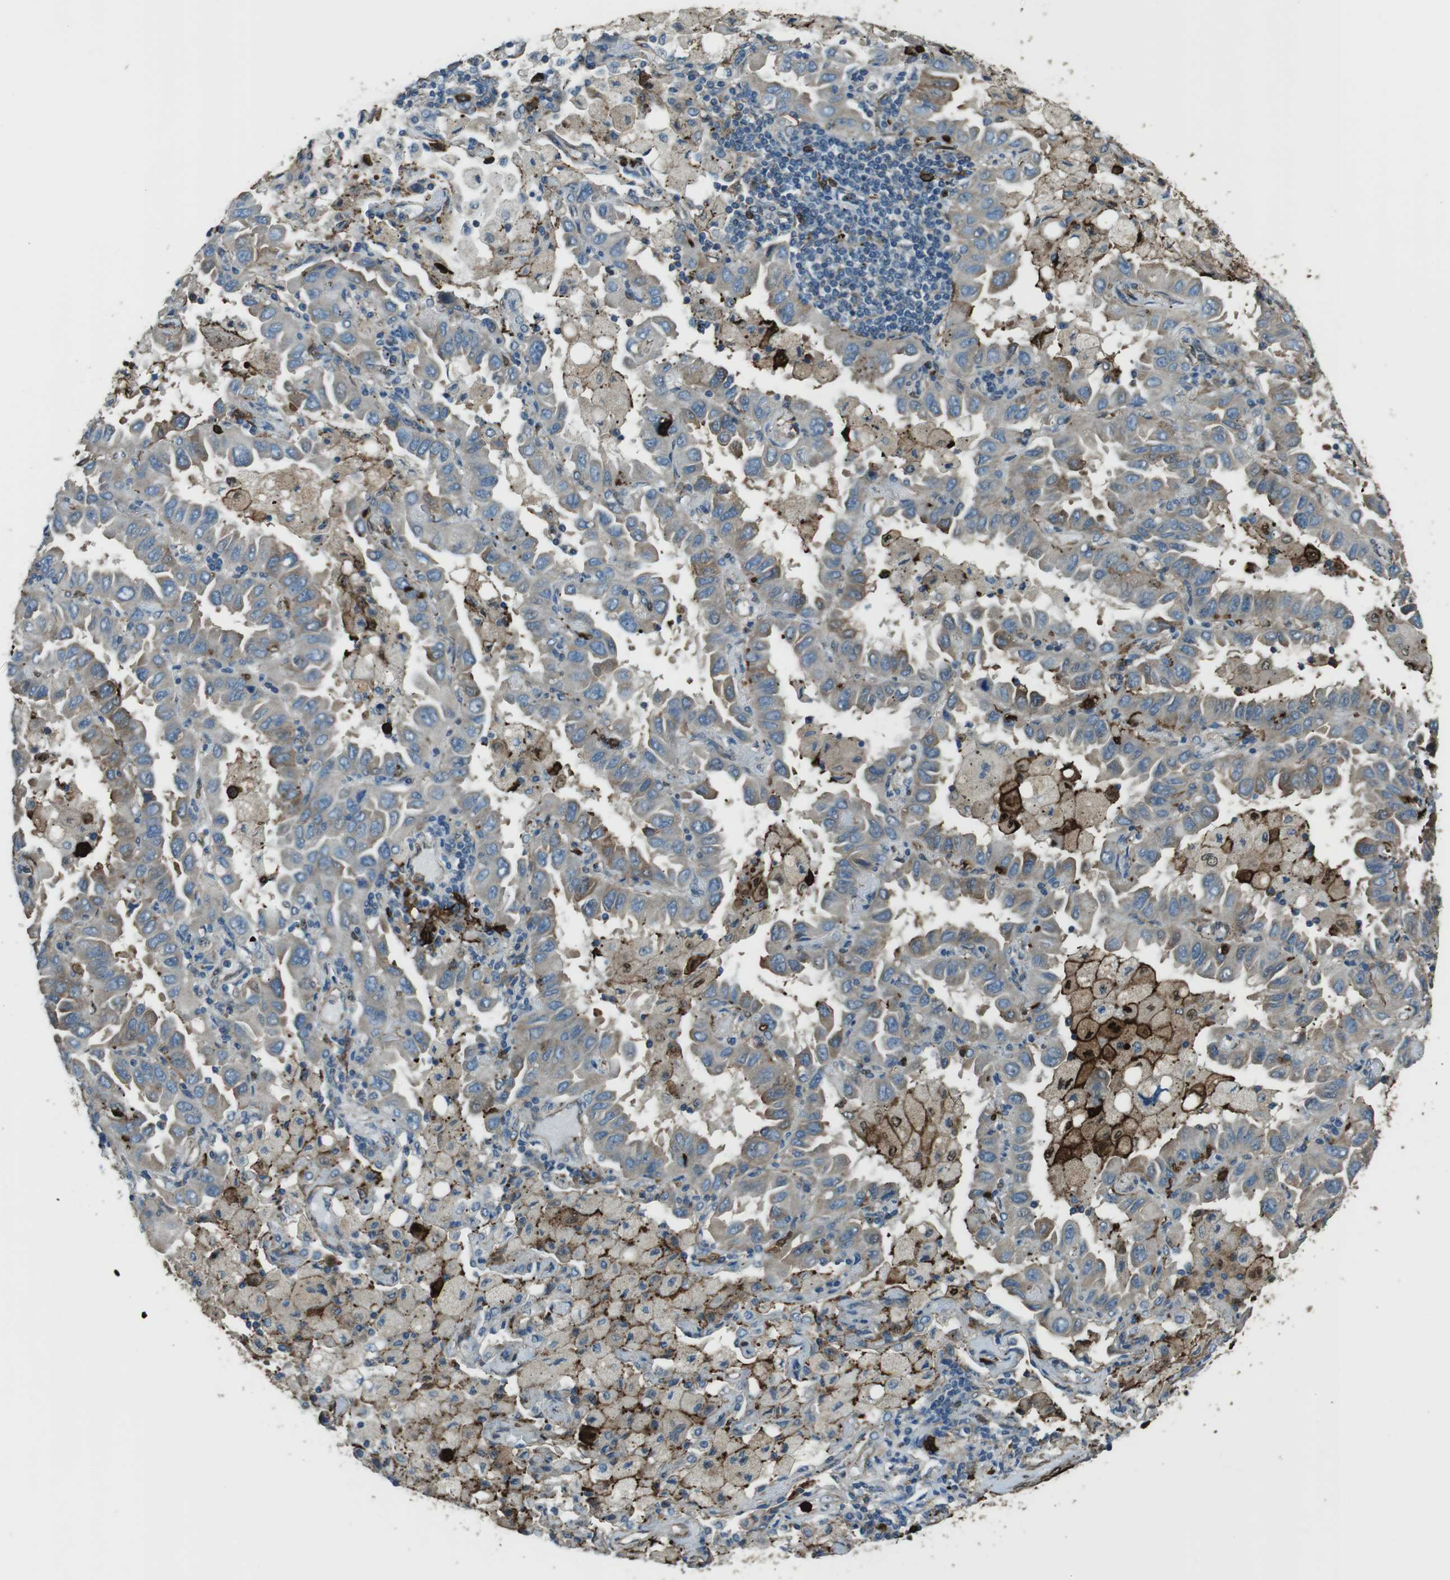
{"staining": {"intensity": "weak", "quantity": "25%-75%", "location": "cytoplasmic/membranous"}, "tissue": "lung cancer", "cell_type": "Tumor cells", "image_type": "cancer", "snomed": [{"axis": "morphology", "description": "Adenocarcinoma, NOS"}, {"axis": "topography", "description": "Lung"}], "caption": "Adenocarcinoma (lung) stained for a protein displays weak cytoplasmic/membranous positivity in tumor cells.", "gene": "SFT2D1", "patient": {"sex": "male", "age": 64}}